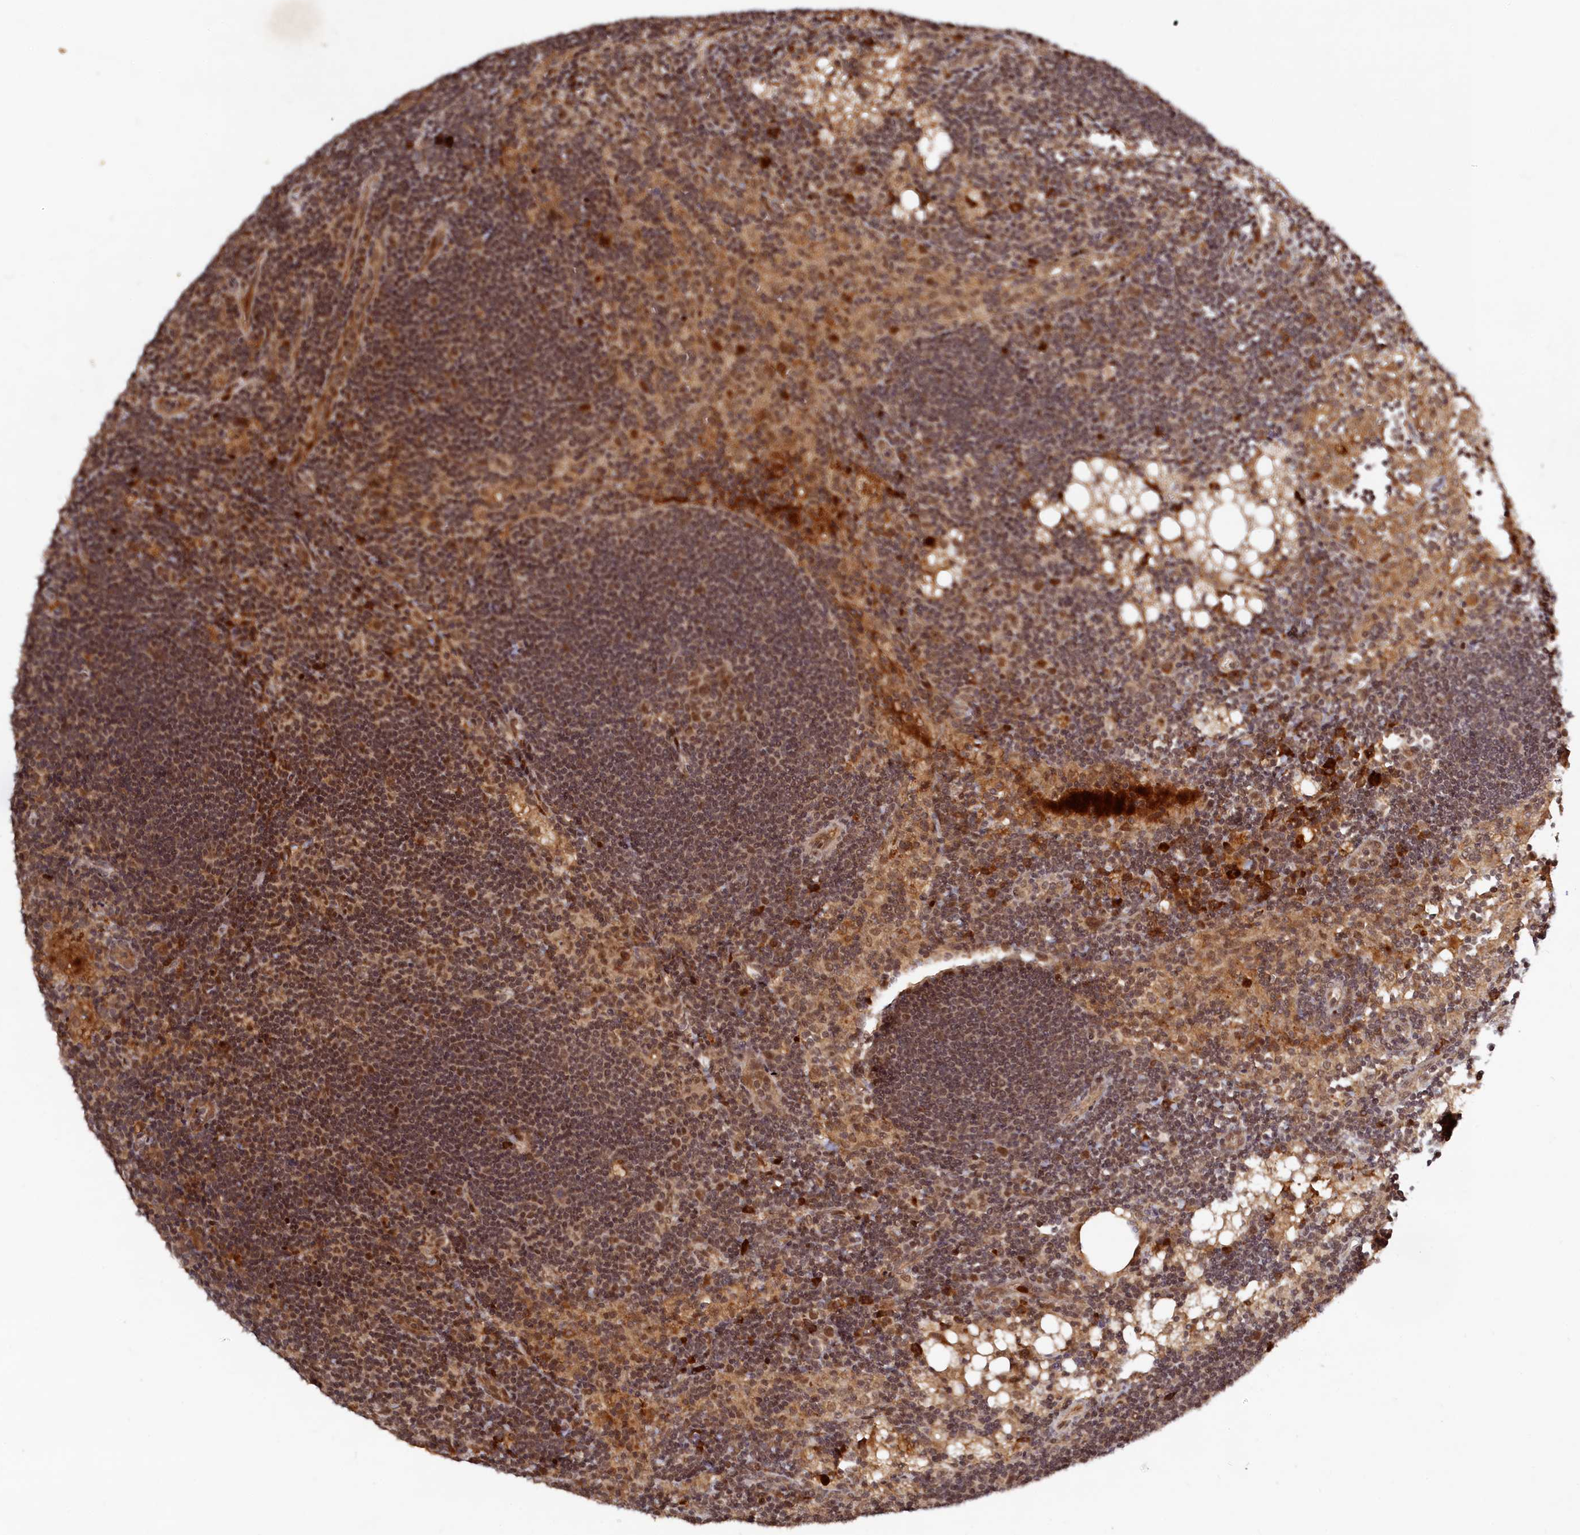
{"staining": {"intensity": "moderate", "quantity": ">75%", "location": "cytoplasmic/membranous,nuclear"}, "tissue": "lymph node", "cell_type": "Germinal center cells", "image_type": "normal", "snomed": [{"axis": "morphology", "description": "Normal tissue, NOS"}, {"axis": "topography", "description": "Lymph node"}], "caption": "IHC staining of unremarkable lymph node, which demonstrates medium levels of moderate cytoplasmic/membranous,nuclear staining in approximately >75% of germinal center cells indicating moderate cytoplasmic/membranous,nuclear protein positivity. The staining was performed using DAB (3,3'-diaminobenzidine) (brown) for protein detection and nuclei were counterstained in hematoxylin (blue).", "gene": "TRAPPC4", "patient": {"sex": "male", "age": 24}}